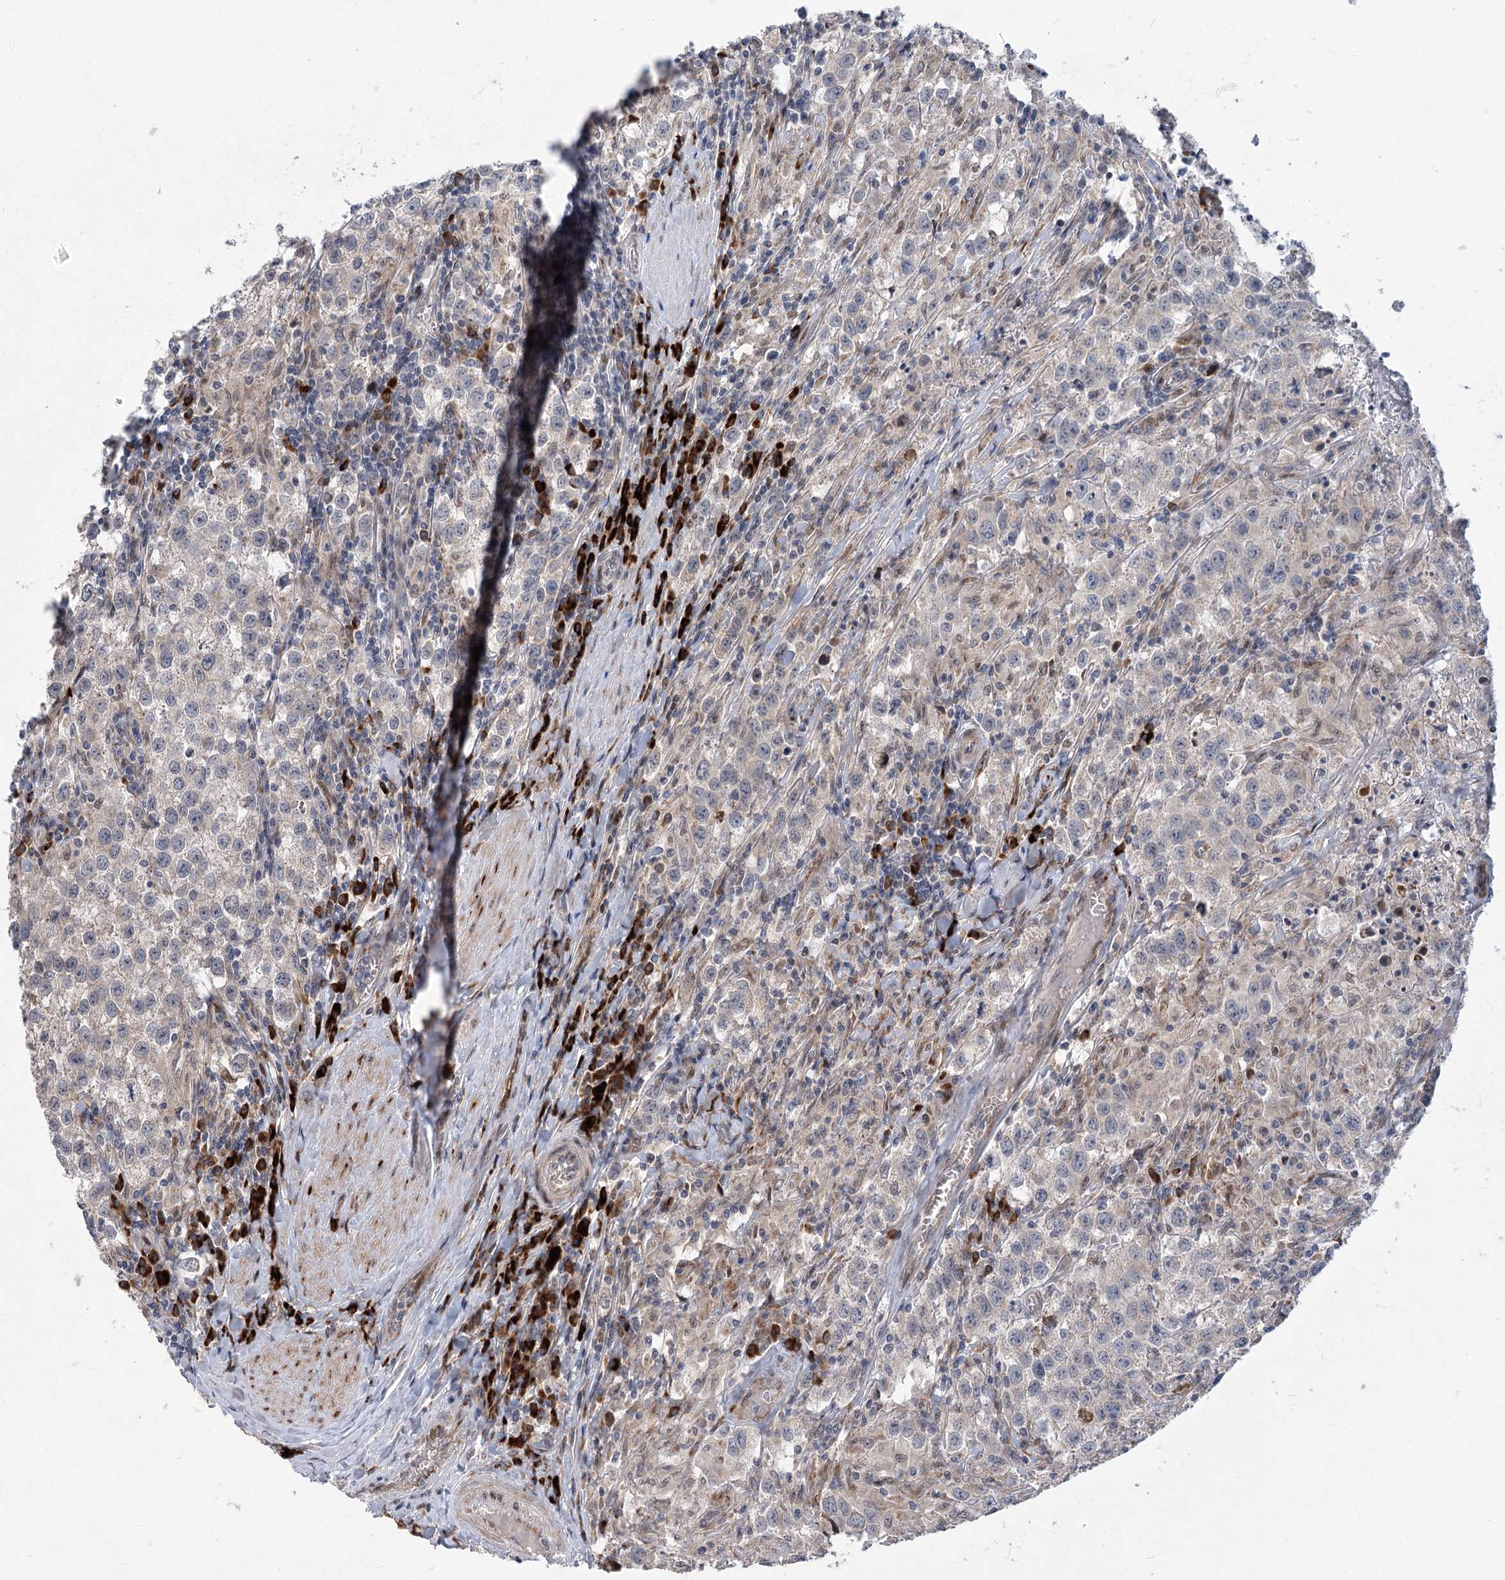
{"staining": {"intensity": "weak", "quantity": "<25%", "location": "cytoplasmic/membranous"}, "tissue": "testis cancer", "cell_type": "Tumor cells", "image_type": "cancer", "snomed": [{"axis": "morphology", "description": "Seminoma, NOS"}, {"axis": "morphology", "description": "Carcinoma, Embryonal, NOS"}, {"axis": "topography", "description": "Testis"}], "caption": "Testis cancer was stained to show a protein in brown. There is no significant positivity in tumor cells.", "gene": "GCNT4", "patient": {"sex": "male", "age": 43}}